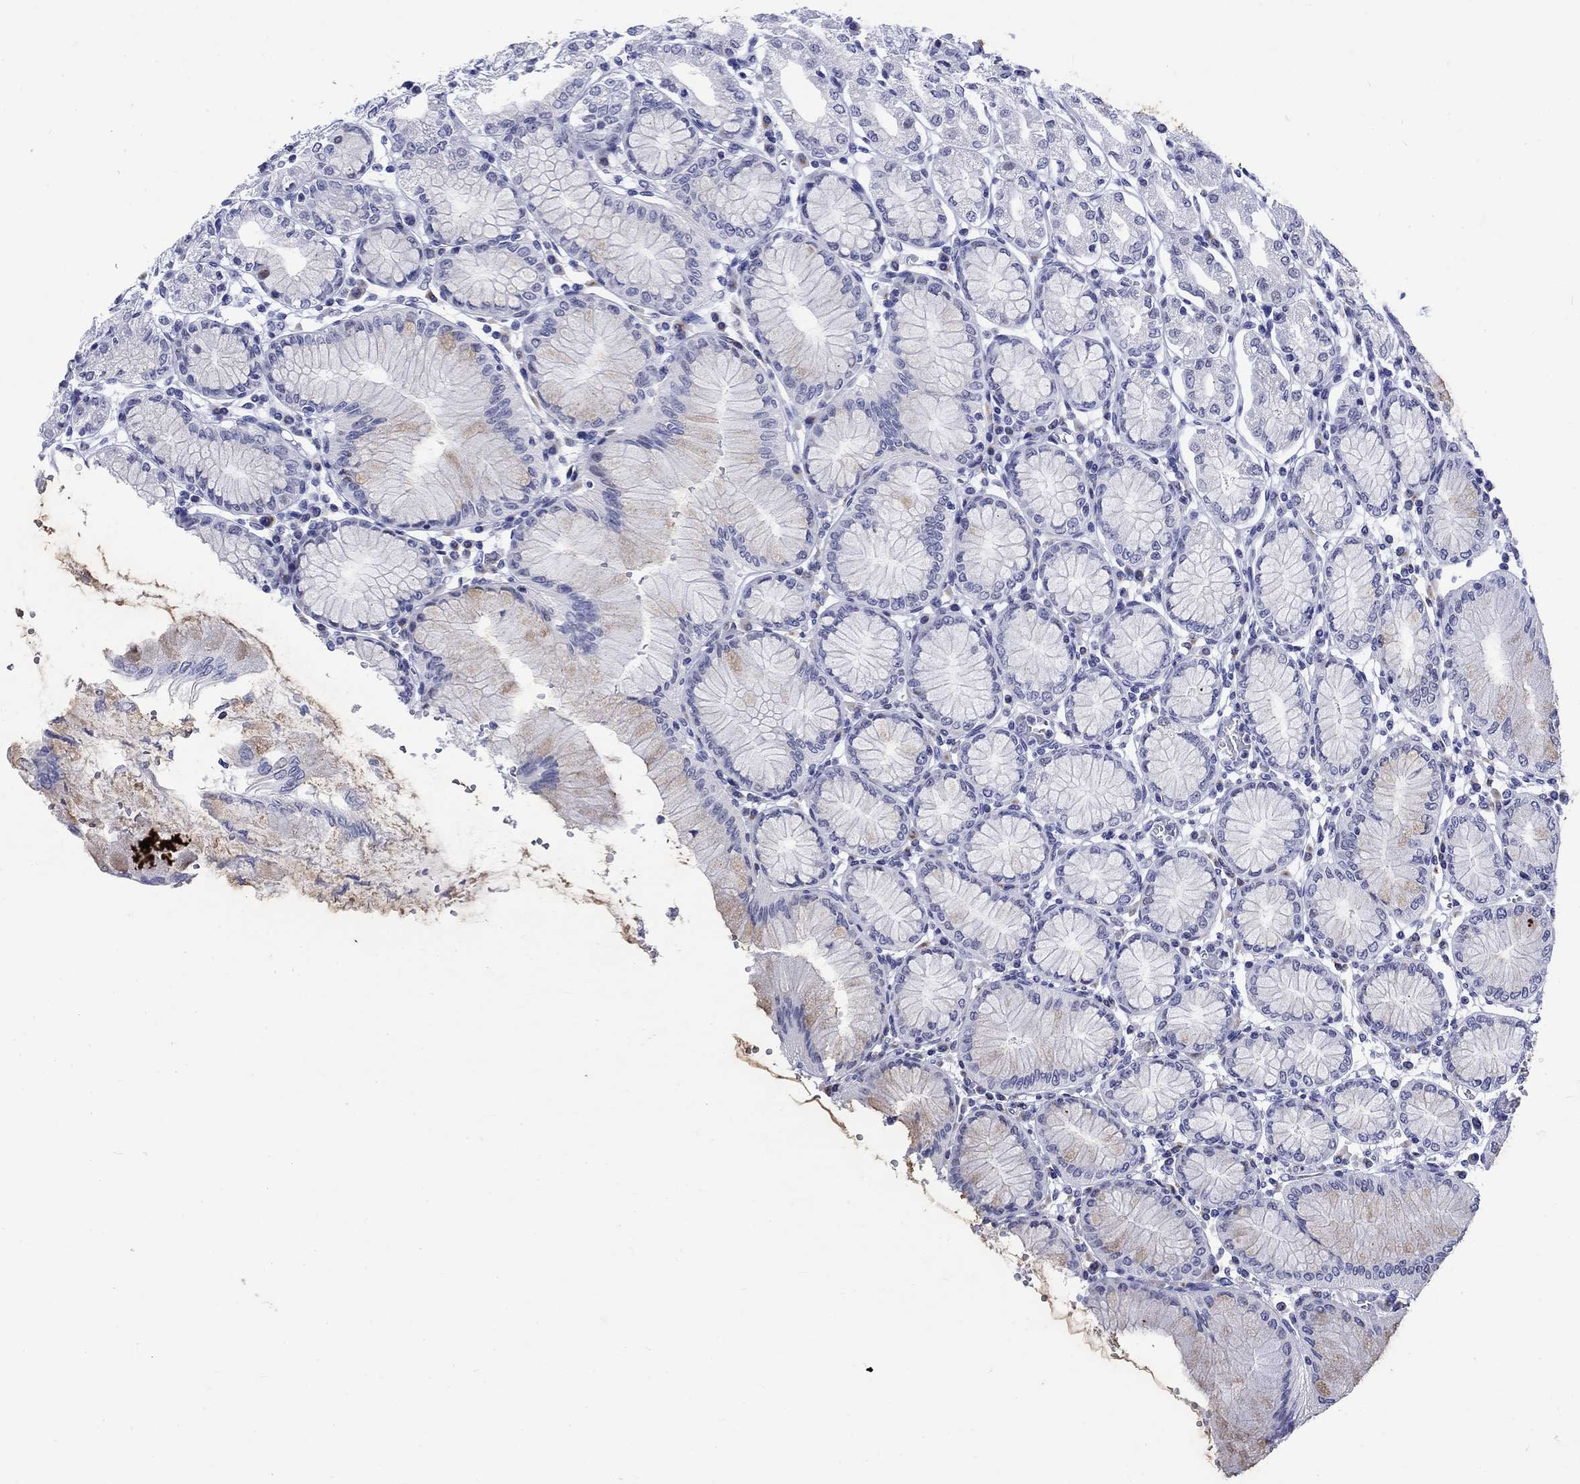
{"staining": {"intensity": "weak", "quantity": "<25%", "location": "cytoplasmic/membranous"}, "tissue": "stomach", "cell_type": "Glandular cells", "image_type": "normal", "snomed": [{"axis": "morphology", "description": "Normal tissue, NOS"}, {"axis": "topography", "description": "Skeletal muscle"}, {"axis": "topography", "description": "Stomach"}], "caption": "IHC photomicrograph of normal stomach: stomach stained with DAB (3,3'-diaminobenzidine) demonstrates no significant protein staining in glandular cells. (DAB immunohistochemistry (IHC), high magnification).", "gene": "KRT76", "patient": {"sex": "female", "age": 57}}